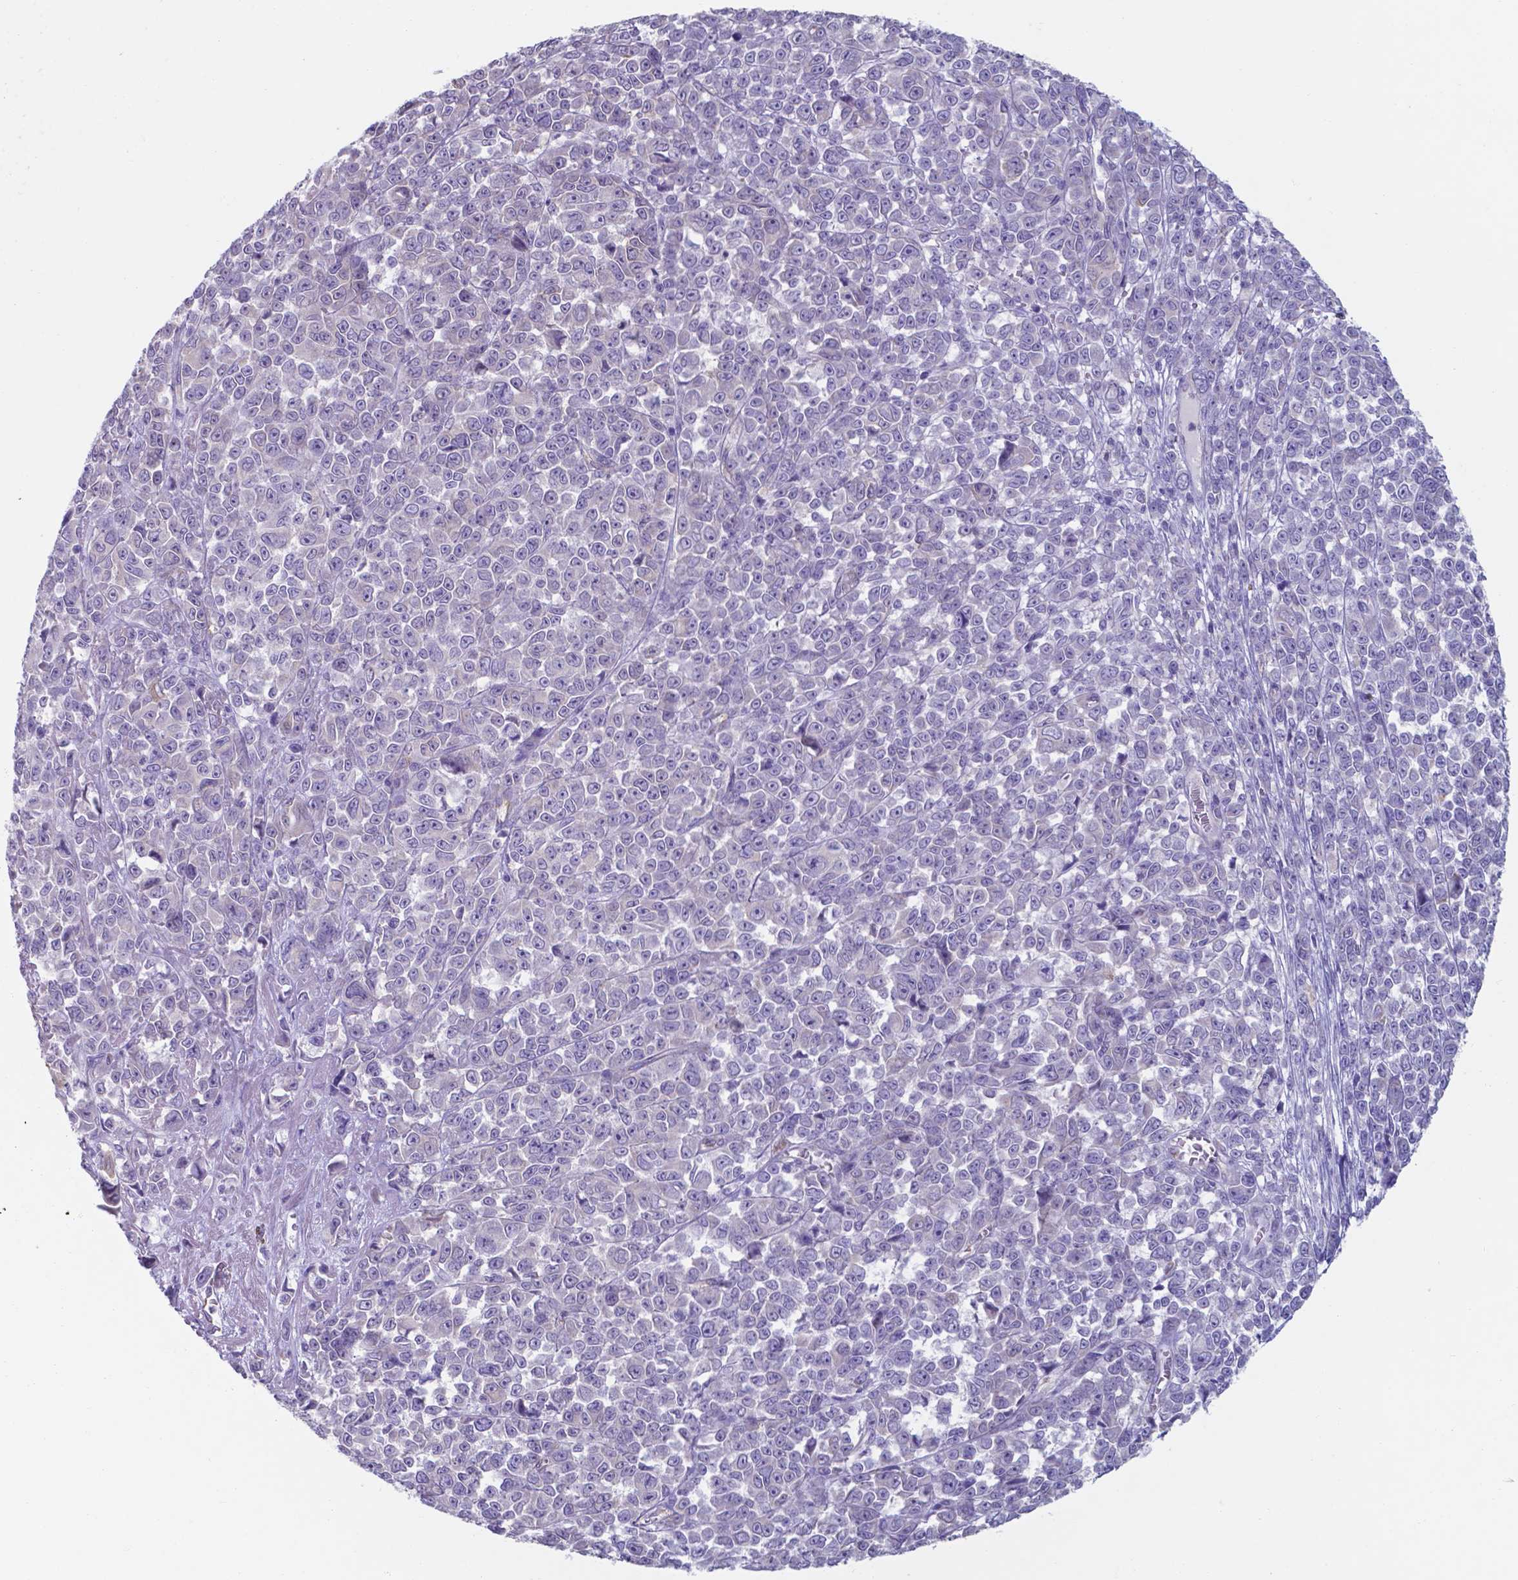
{"staining": {"intensity": "negative", "quantity": "none", "location": "none"}, "tissue": "melanoma", "cell_type": "Tumor cells", "image_type": "cancer", "snomed": [{"axis": "morphology", "description": "Malignant melanoma, NOS"}, {"axis": "topography", "description": "Skin"}], "caption": "IHC image of neoplastic tissue: human melanoma stained with DAB reveals no significant protein staining in tumor cells.", "gene": "UBE2J1", "patient": {"sex": "female", "age": 95}}